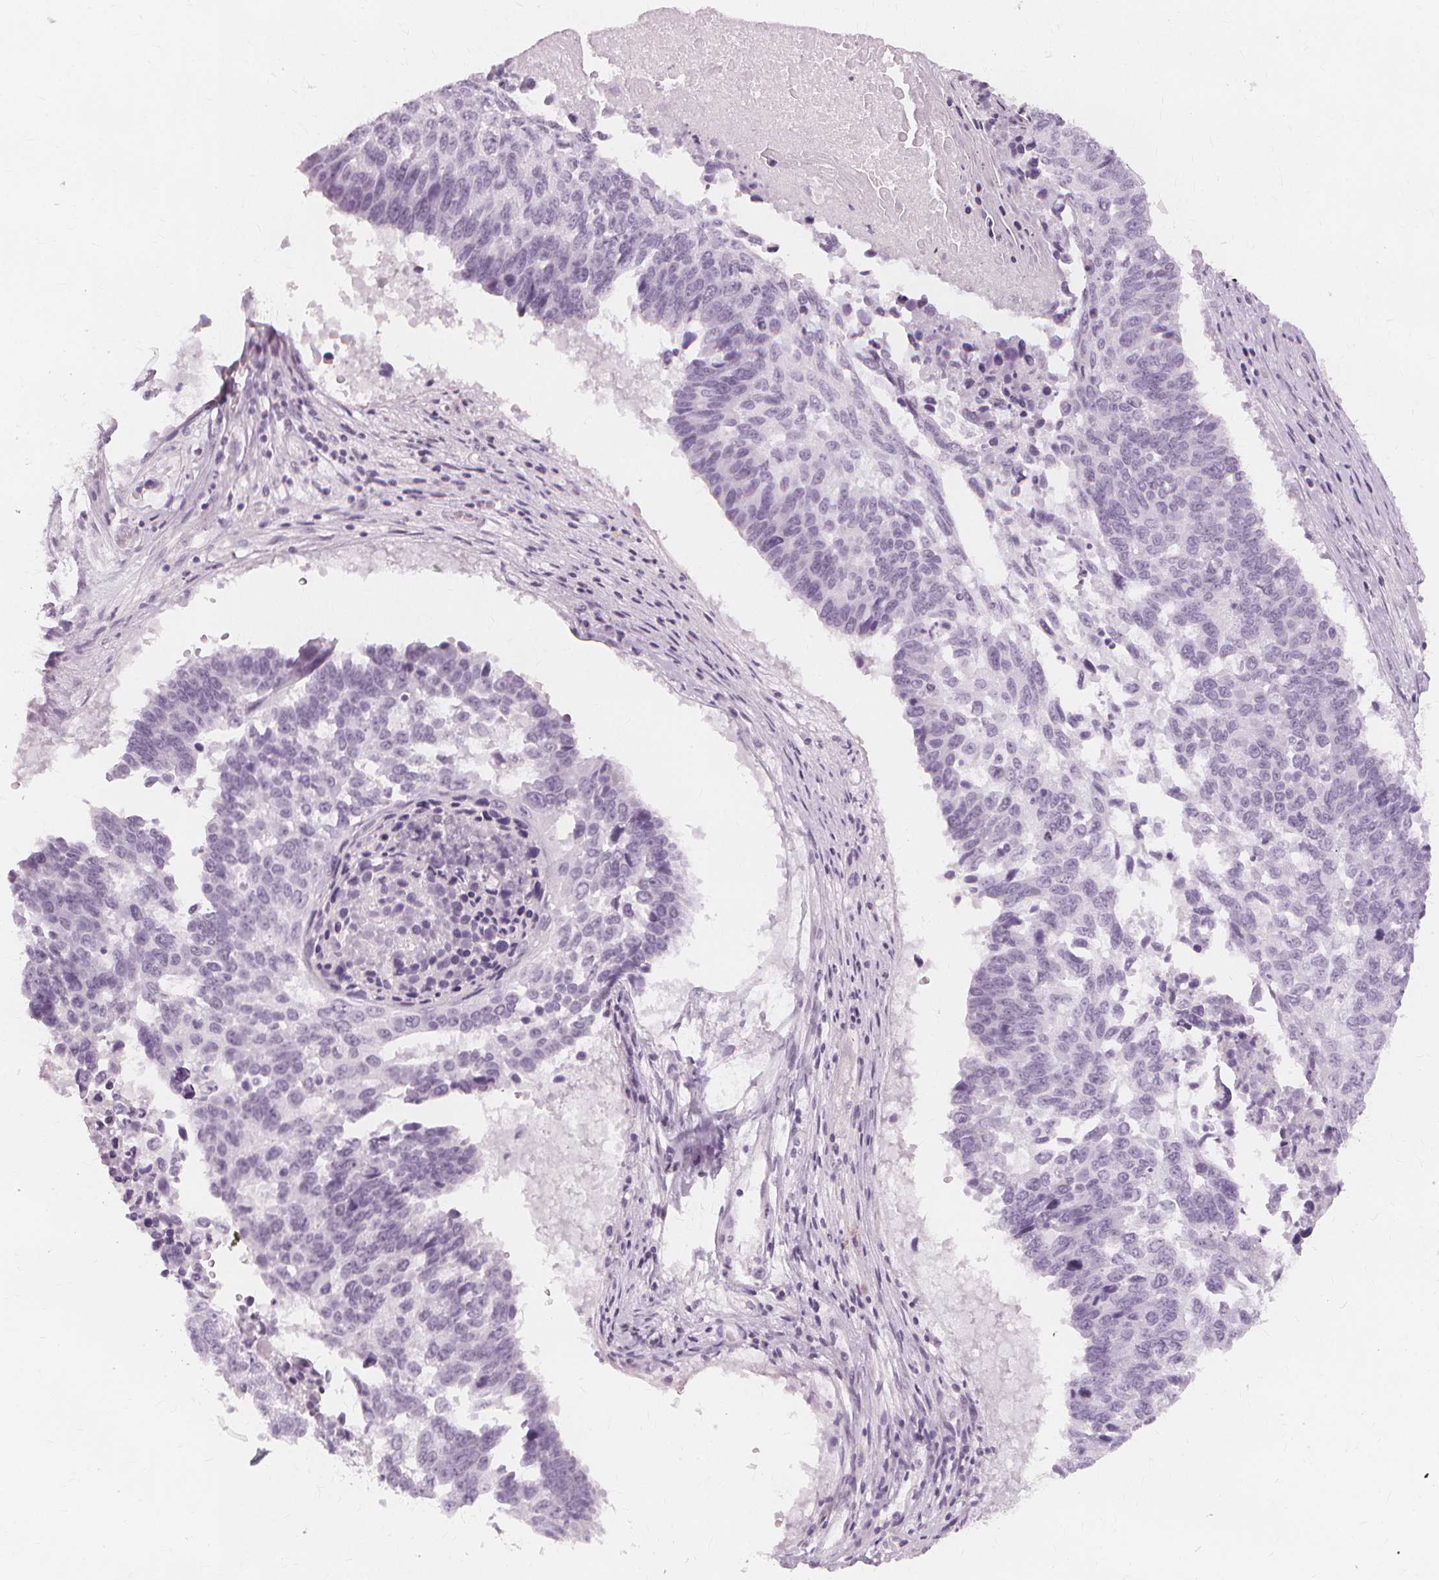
{"staining": {"intensity": "negative", "quantity": "none", "location": "none"}, "tissue": "lung cancer", "cell_type": "Tumor cells", "image_type": "cancer", "snomed": [{"axis": "morphology", "description": "Squamous cell carcinoma, NOS"}, {"axis": "topography", "description": "Lung"}], "caption": "Tumor cells are negative for brown protein staining in lung cancer.", "gene": "TFF1", "patient": {"sex": "male", "age": 73}}